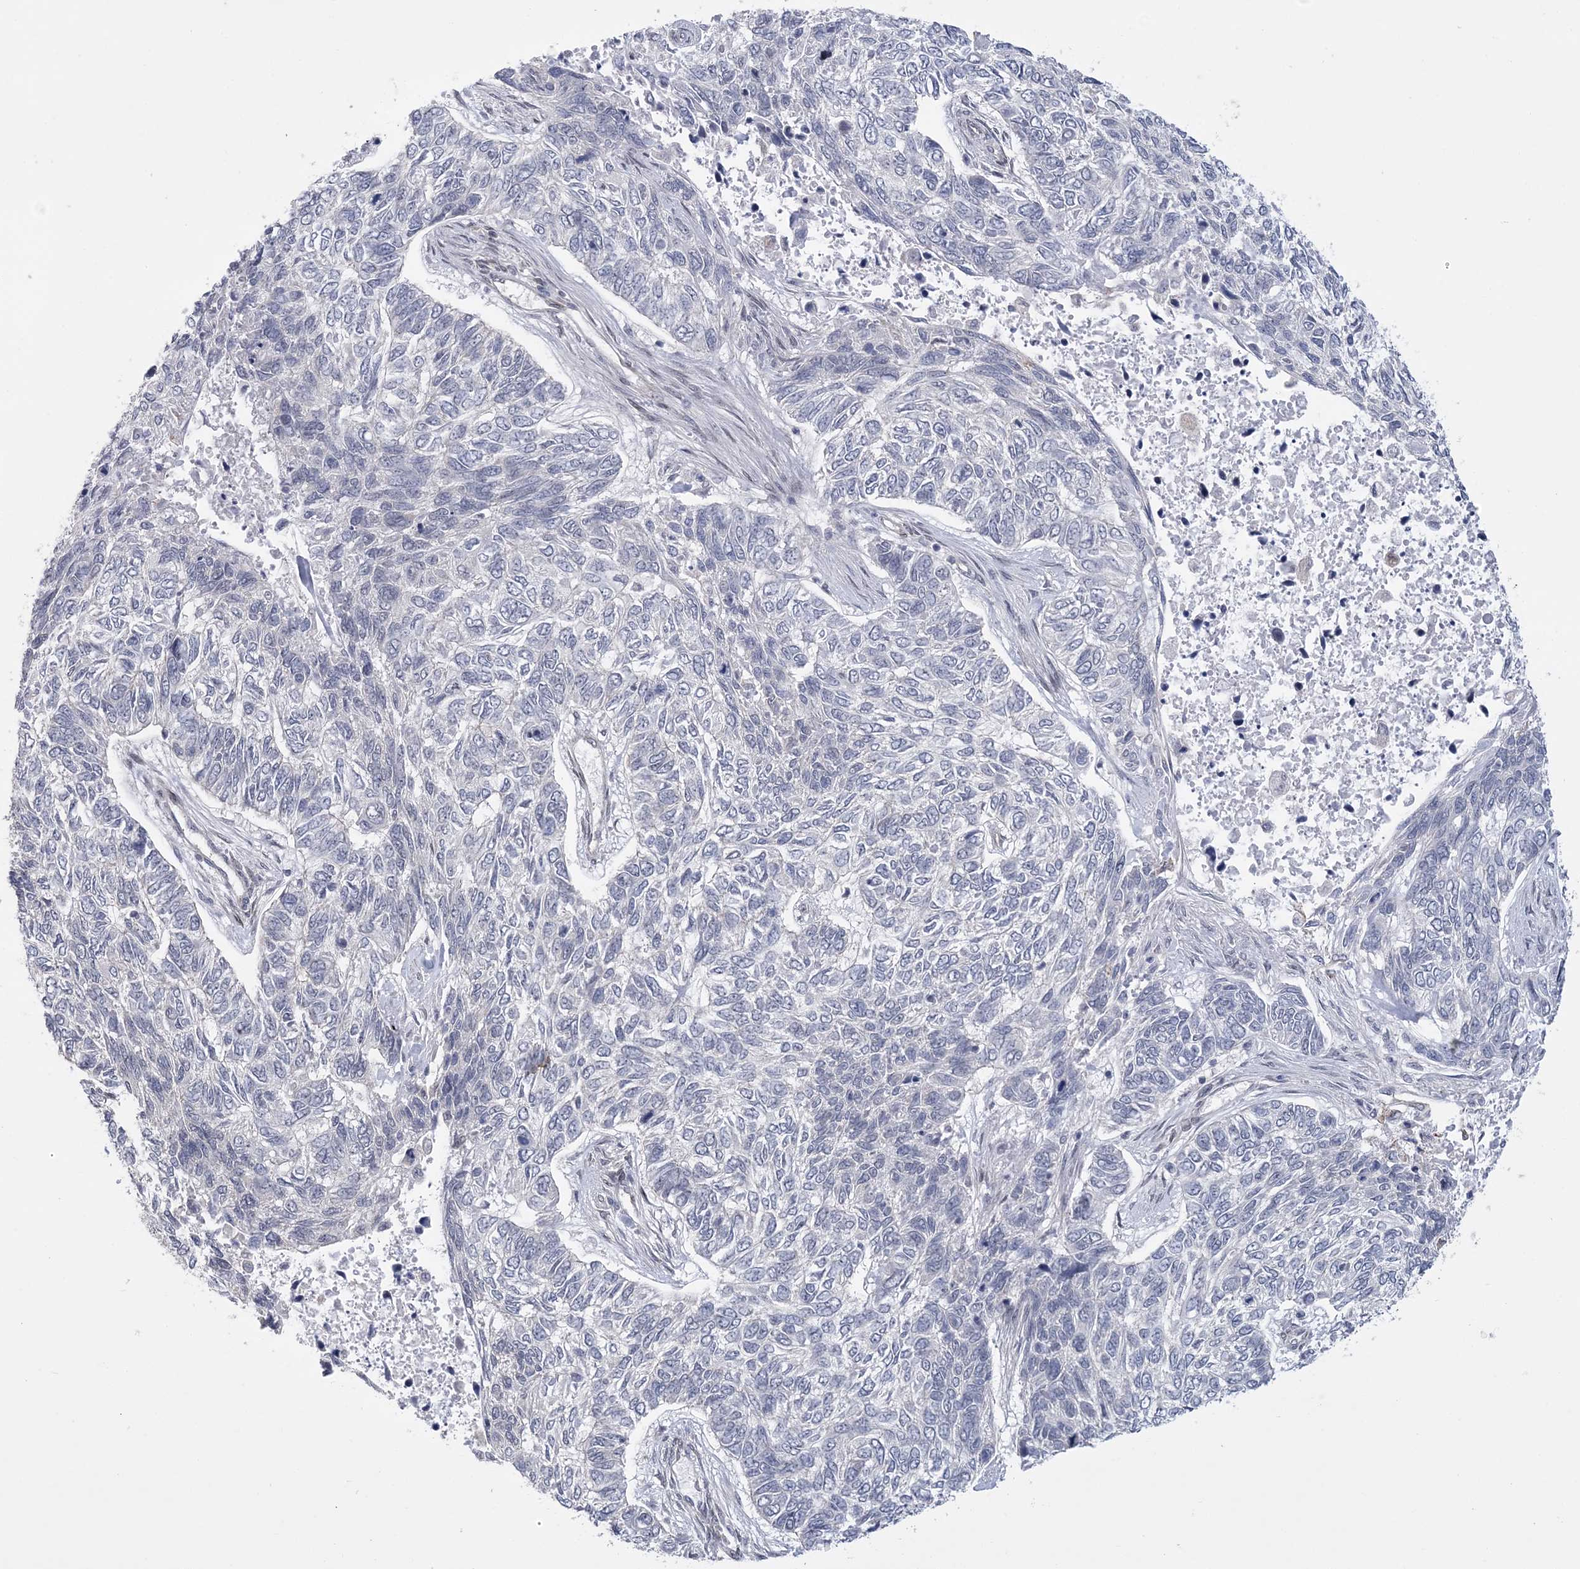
{"staining": {"intensity": "negative", "quantity": "none", "location": "none"}, "tissue": "skin cancer", "cell_type": "Tumor cells", "image_type": "cancer", "snomed": [{"axis": "morphology", "description": "Basal cell carcinoma"}, {"axis": "topography", "description": "Skin"}], "caption": "Protein analysis of skin cancer (basal cell carcinoma) displays no significant positivity in tumor cells.", "gene": "HOMEZ", "patient": {"sex": "female", "age": 65}}